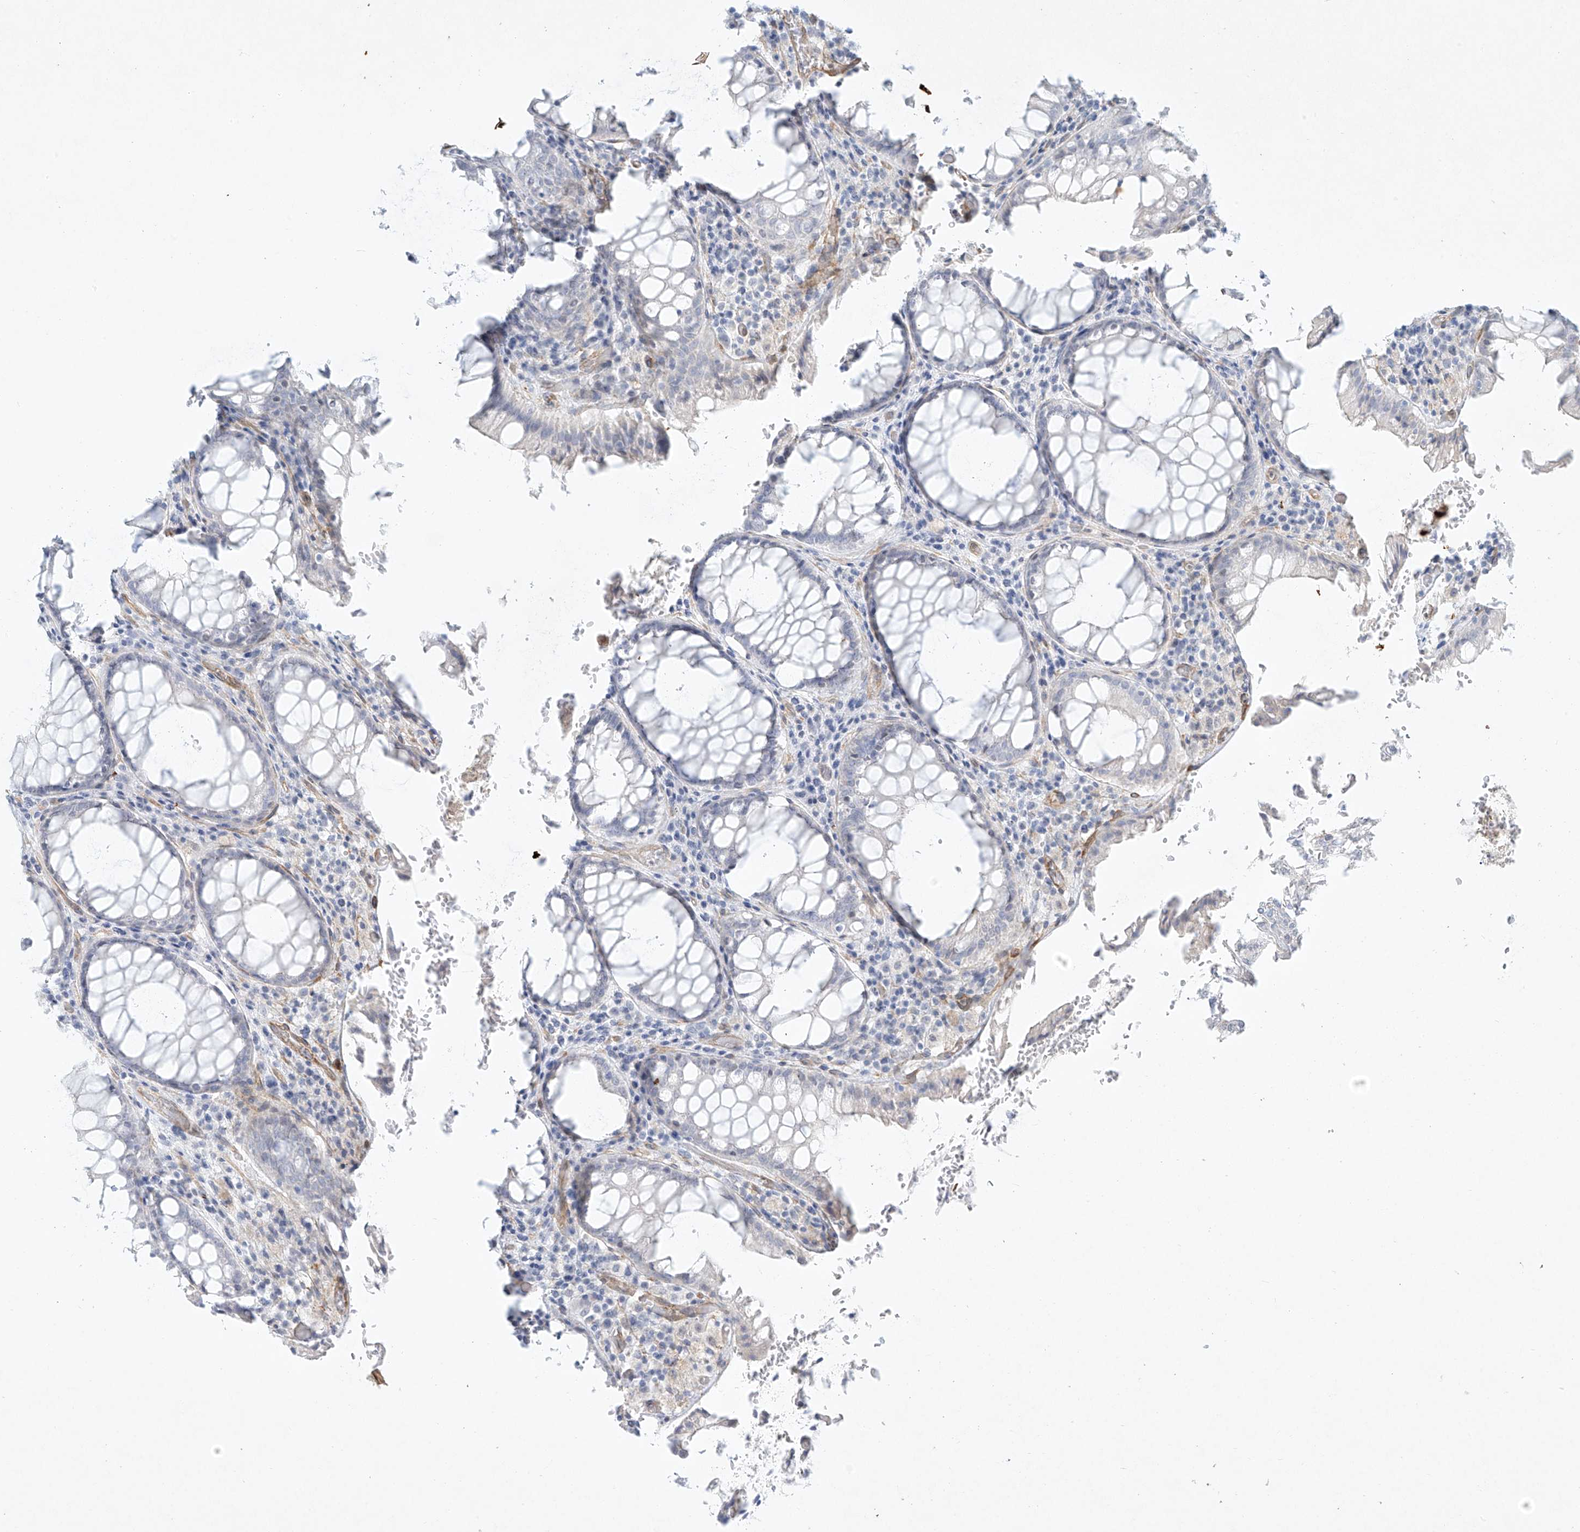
{"staining": {"intensity": "negative", "quantity": "none", "location": "none"}, "tissue": "rectum", "cell_type": "Glandular cells", "image_type": "normal", "snomed": [{"axis": "morphology", "description": "Normal tissue, NOS"}, {"axis": "topography", "description": "Rectum"}], "caption": "A high-resolution image shows IHC staining of benign rectum, which shows no significant expression in glandular cells.", "gene": "REEP2", "patient": {"sex": "male", "age": 64}}